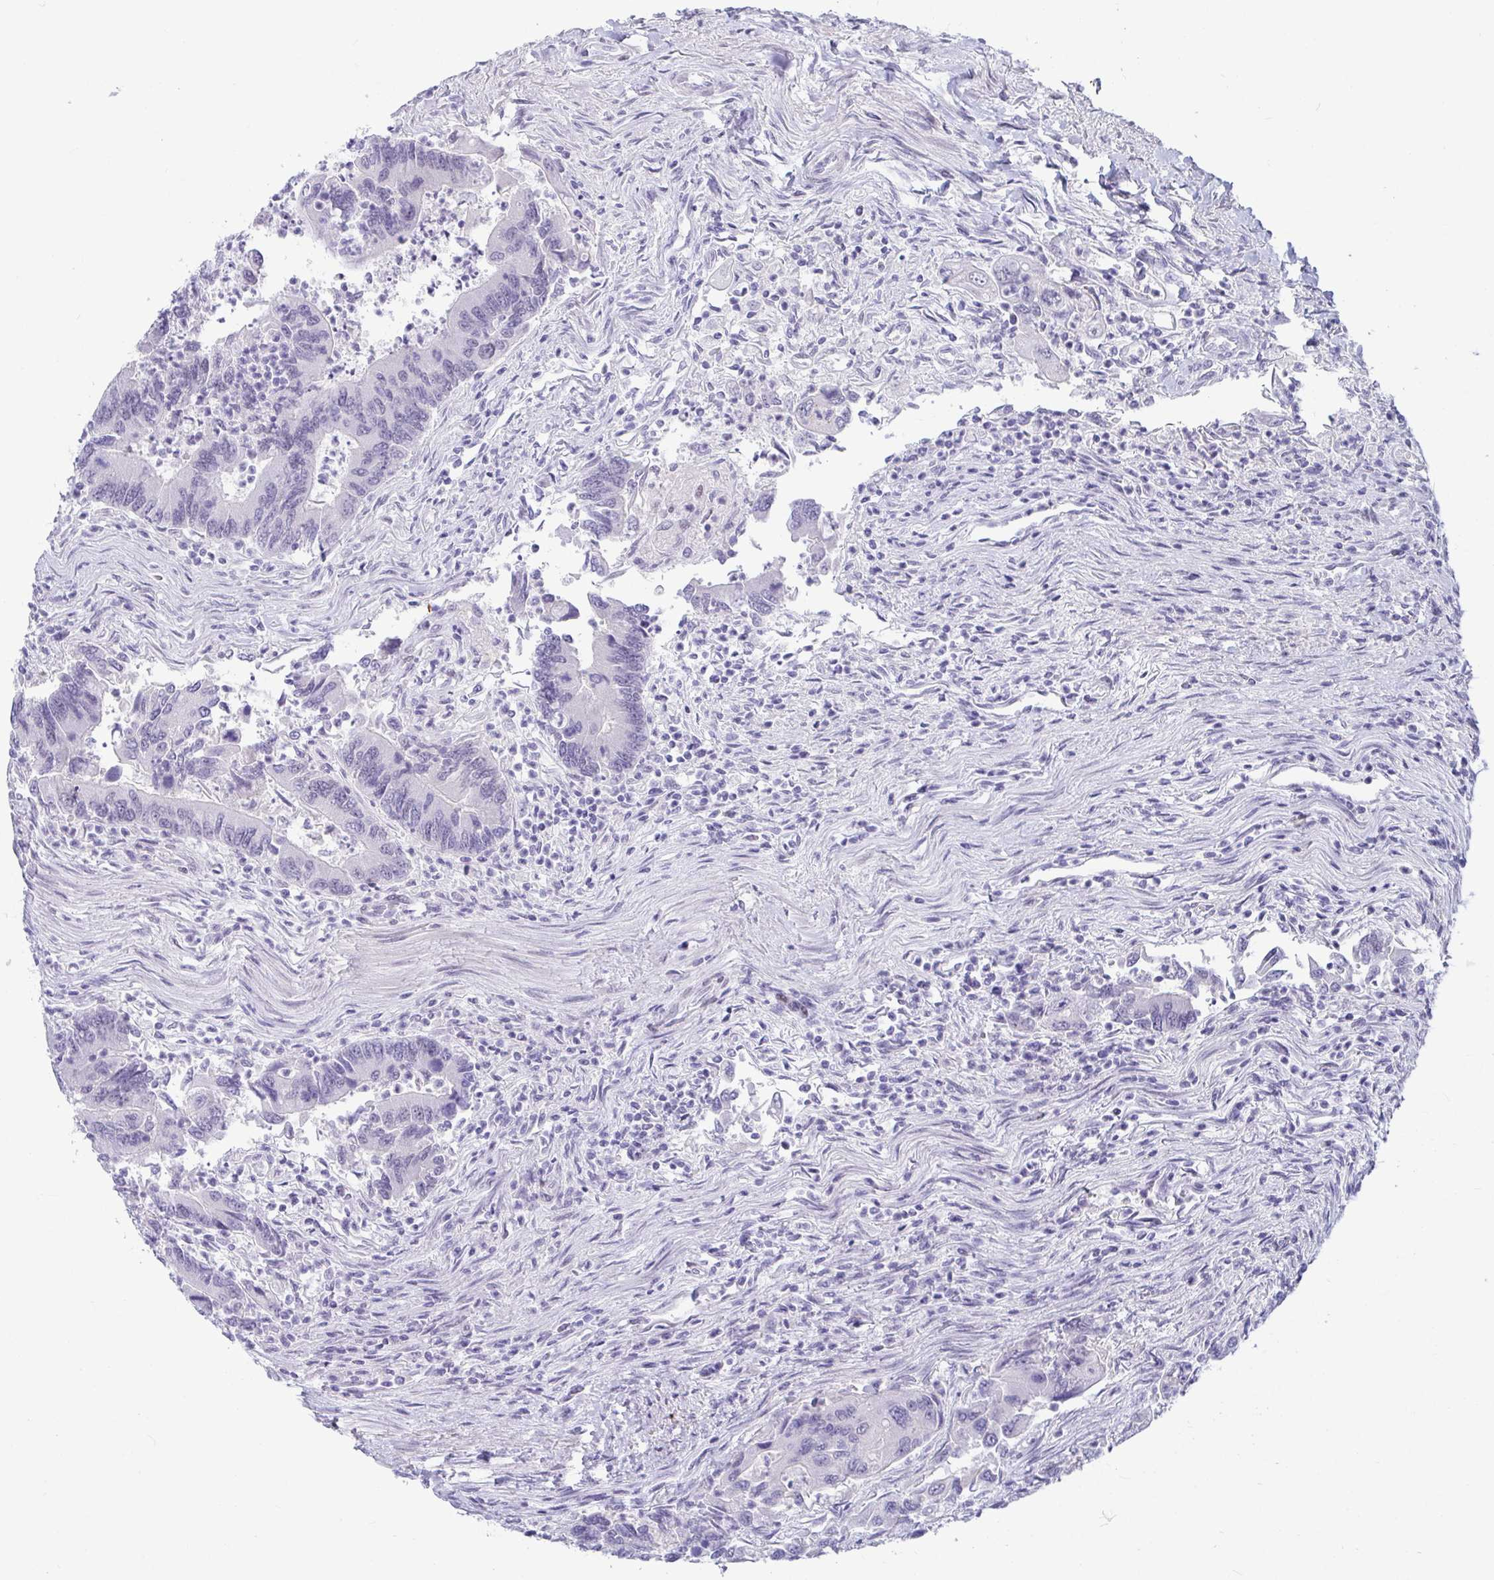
{"staining": {"intensity": "negative", "quantity": "none", "location": "none"}, "tissue": "colorectal cancer", "cell_type": "Tumor cells", "image_type": "cancer", "snomed": [{"axis": "morphology", "description": "Adenocarcinoma, NOS"}, {"axis": "topography", "description": "Colon"}], "caption": "Immunohistochemistry photomicrograph of neoplastic tissue: human colorectal cancer (adenocarcinoma) stained with DAB reveals no significant protein staining in tumor cells.", "gene": "NPY", "patient": {"sex": "female", "age": 67}}